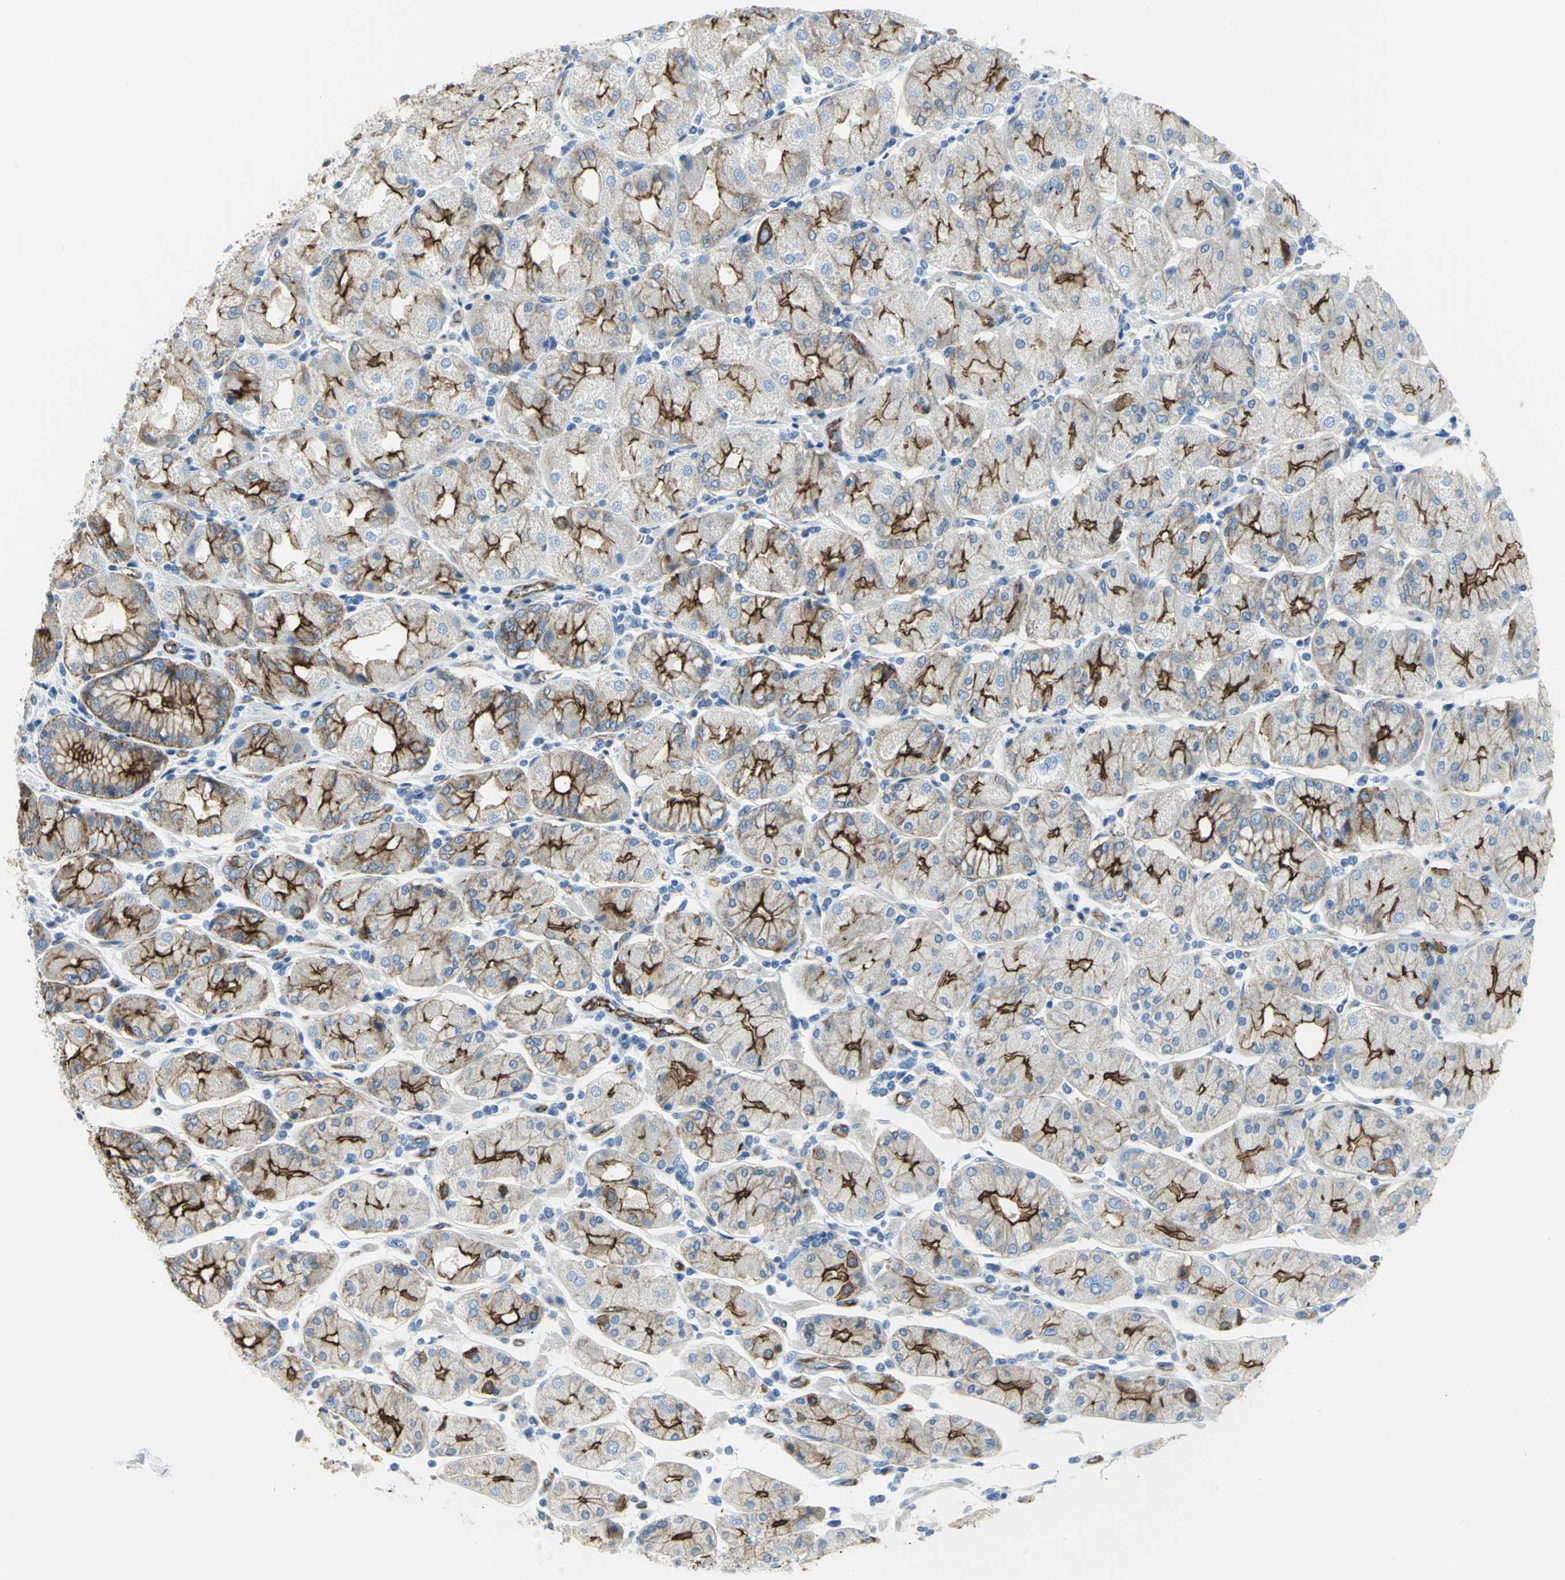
{"staining": {"intensity": "strong", "quantity": ">75%", "location": "cytoplasmic/membranous"}, "tissue": "stomach cancer", "cell_type": "Tumor cells", "image_type": "cancer", "snomed": [{"axis": "morphology", "description": "Normal tissue, NOS"}, {"axis": "morphology", "description": "Adenocarcinoma, NOS"}, {"axis": "topography", "description": "Stomach, upper"}, {"axis": "topography", "description": "Stomach"}], "caption": "High-power microscopy captured an immunohistochemistry micrograph of stomach adenocarcinoma, revealing strong cytoplasmic/membranous positivity in approximately >75% of tumor cells.", "gene": "FLNB", "patient": {"sex": "male", "age": 59}}